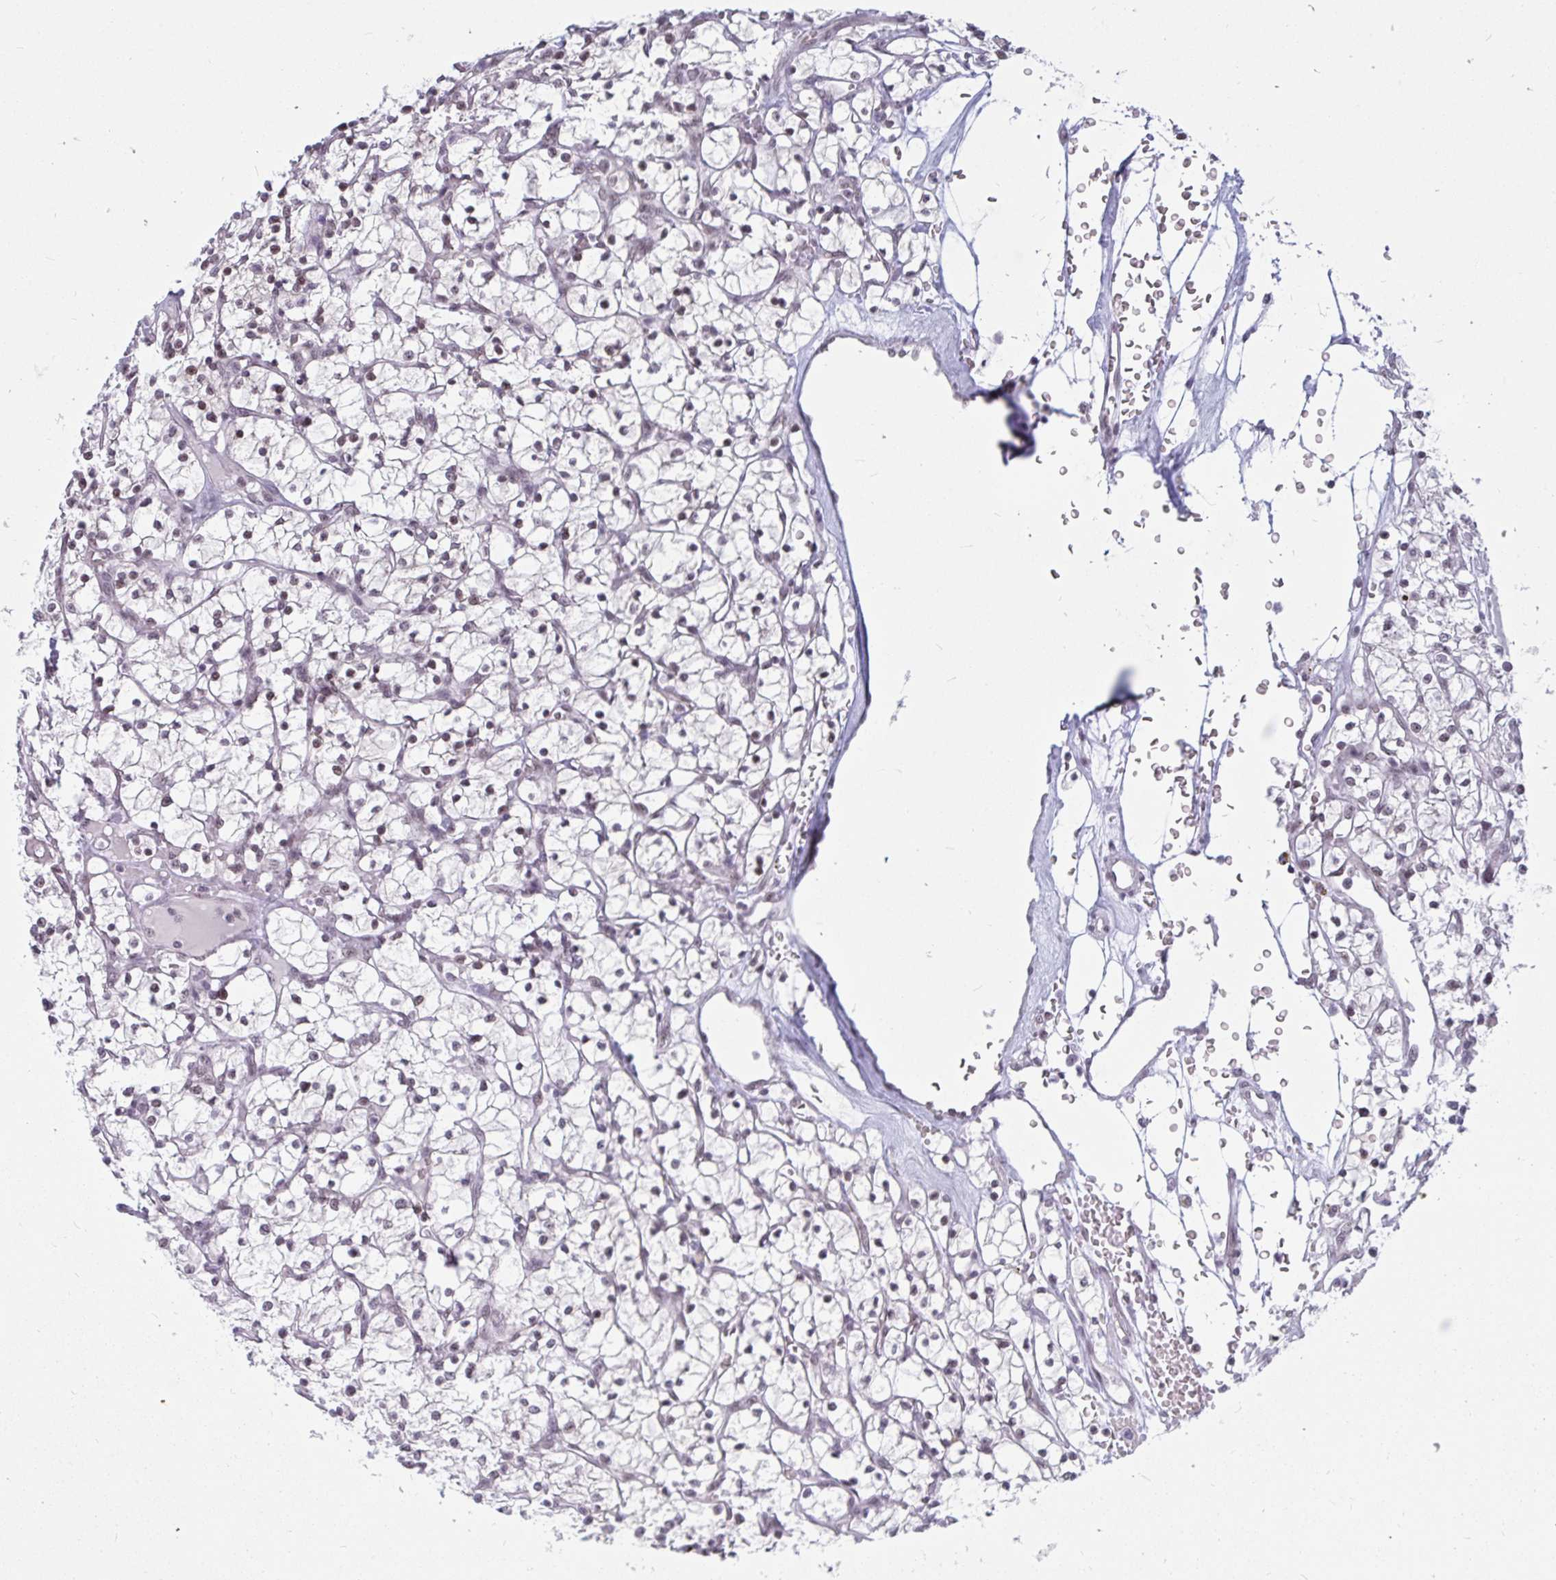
{"staining": {"intensity": "weak", "quantity": "<25%", "location": "nuclear"}, "tissue": "renal cancer", "cell_type": "Tumor cells", "image_type": "cancer", "snomed": [{"axis": "morphology", "description": "Adenocarcinoma, NOS"}, {"axis": "topography", "description": "Kidney"}], "caption": "Tumor cells are negative for protein expression in human adenocarcinoma (renal).", "gene": "PRR14", "patient": {"sex": "female", "age": 64}}